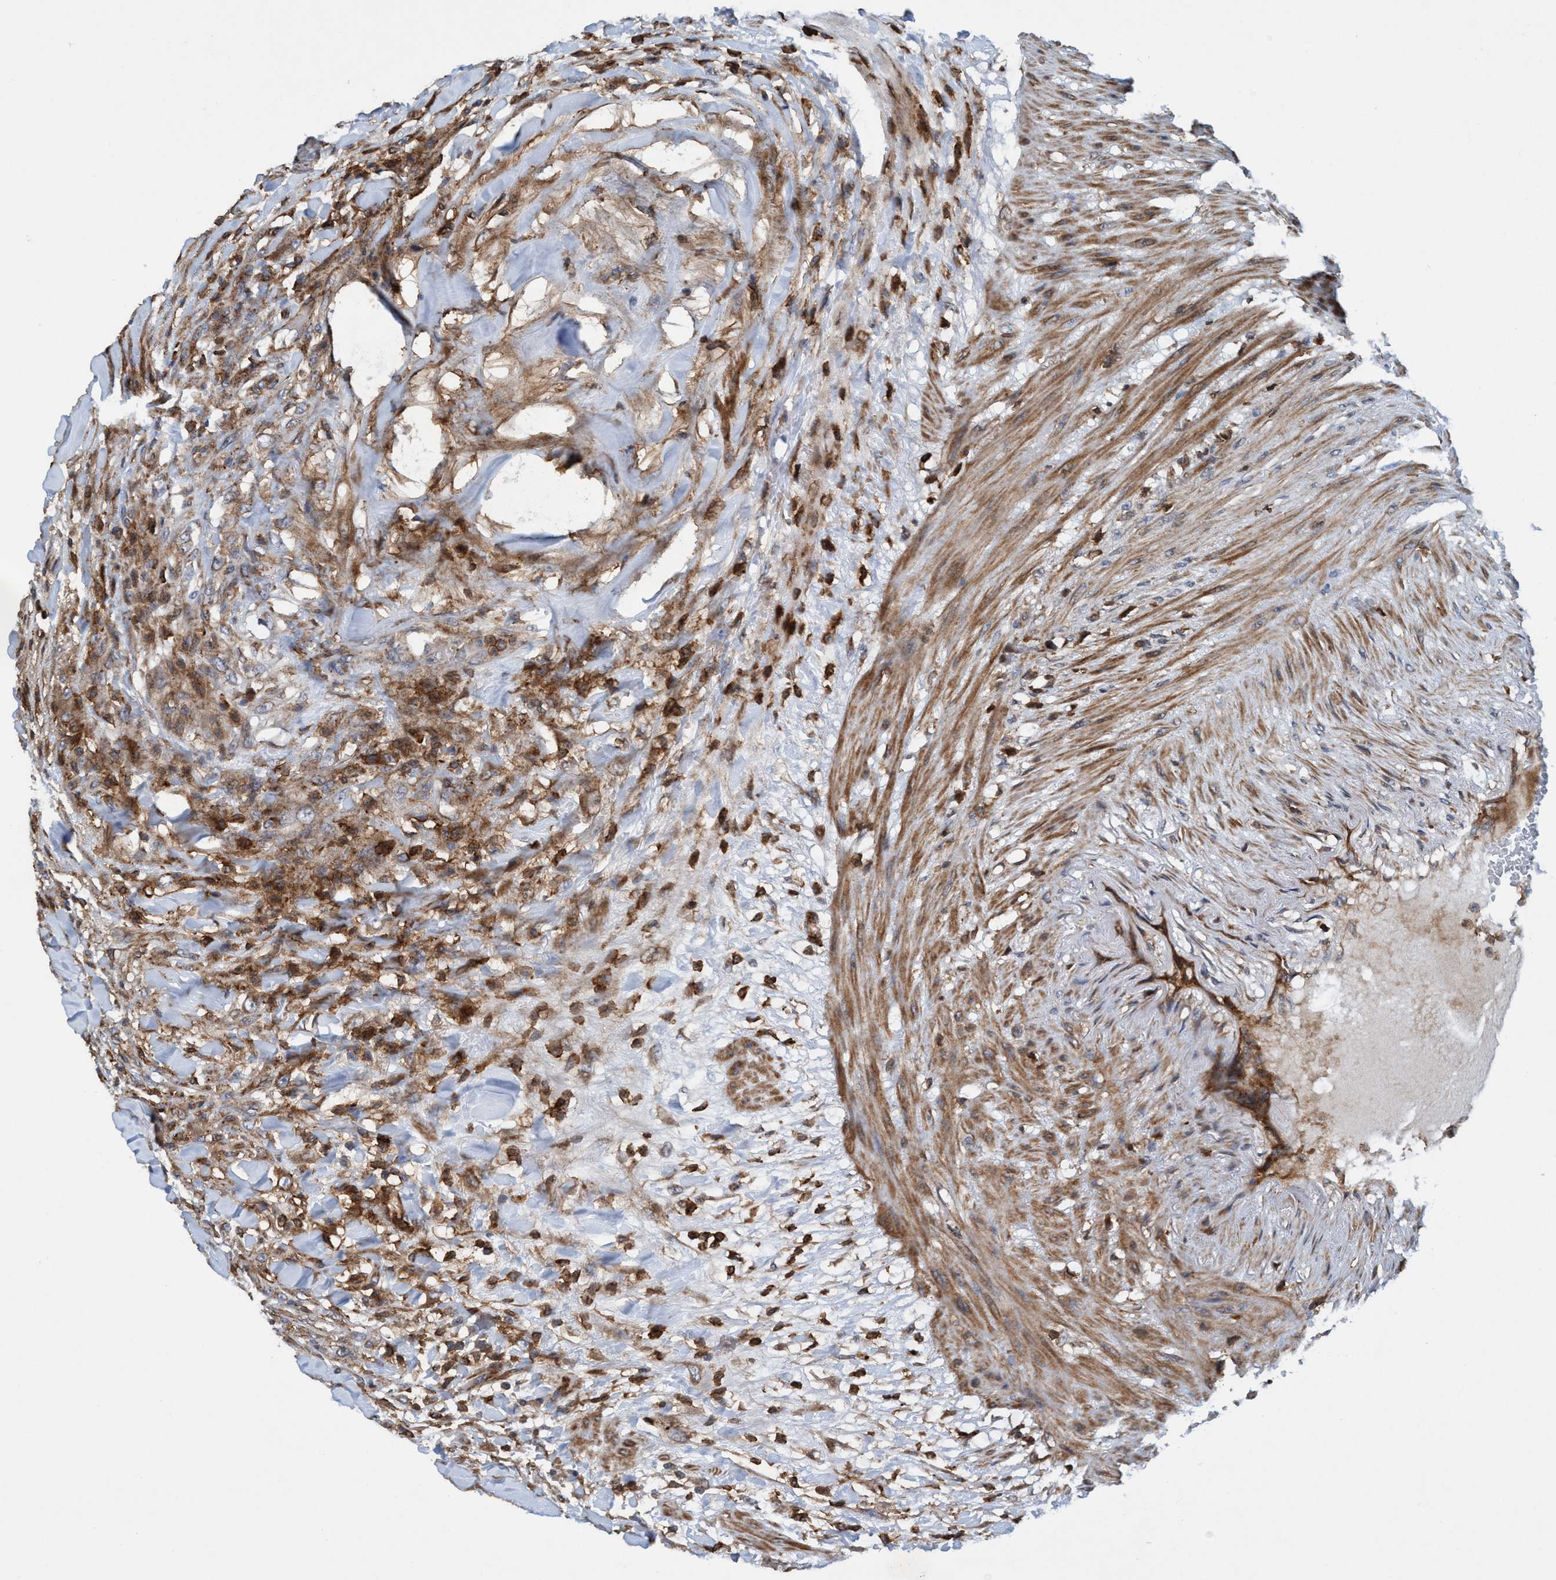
{"staining": {"intensity": "moderate", "quantity": "25%-75%", "location": "cytoplasmic/membranous"}, "tissue": "testis cancer", "cell_type": "Tumor cells", "image_type": "cancer", "snomed": [{"axis": "morphology", "description": "Seminoma, NOS"}, {"axis": "topography", "description": "Testis"}], "caption": "Immunohistochemical staining of human seminoma (testis) shows medium levels of moderate cytoplasmic/membranous staining in approximately 25%-75% of tumor cells. (Brightfield microscopy of DAB IHC at high magnification).", "gene": "SLC16A3", "patient": {"sex": "male", "age": 59}}